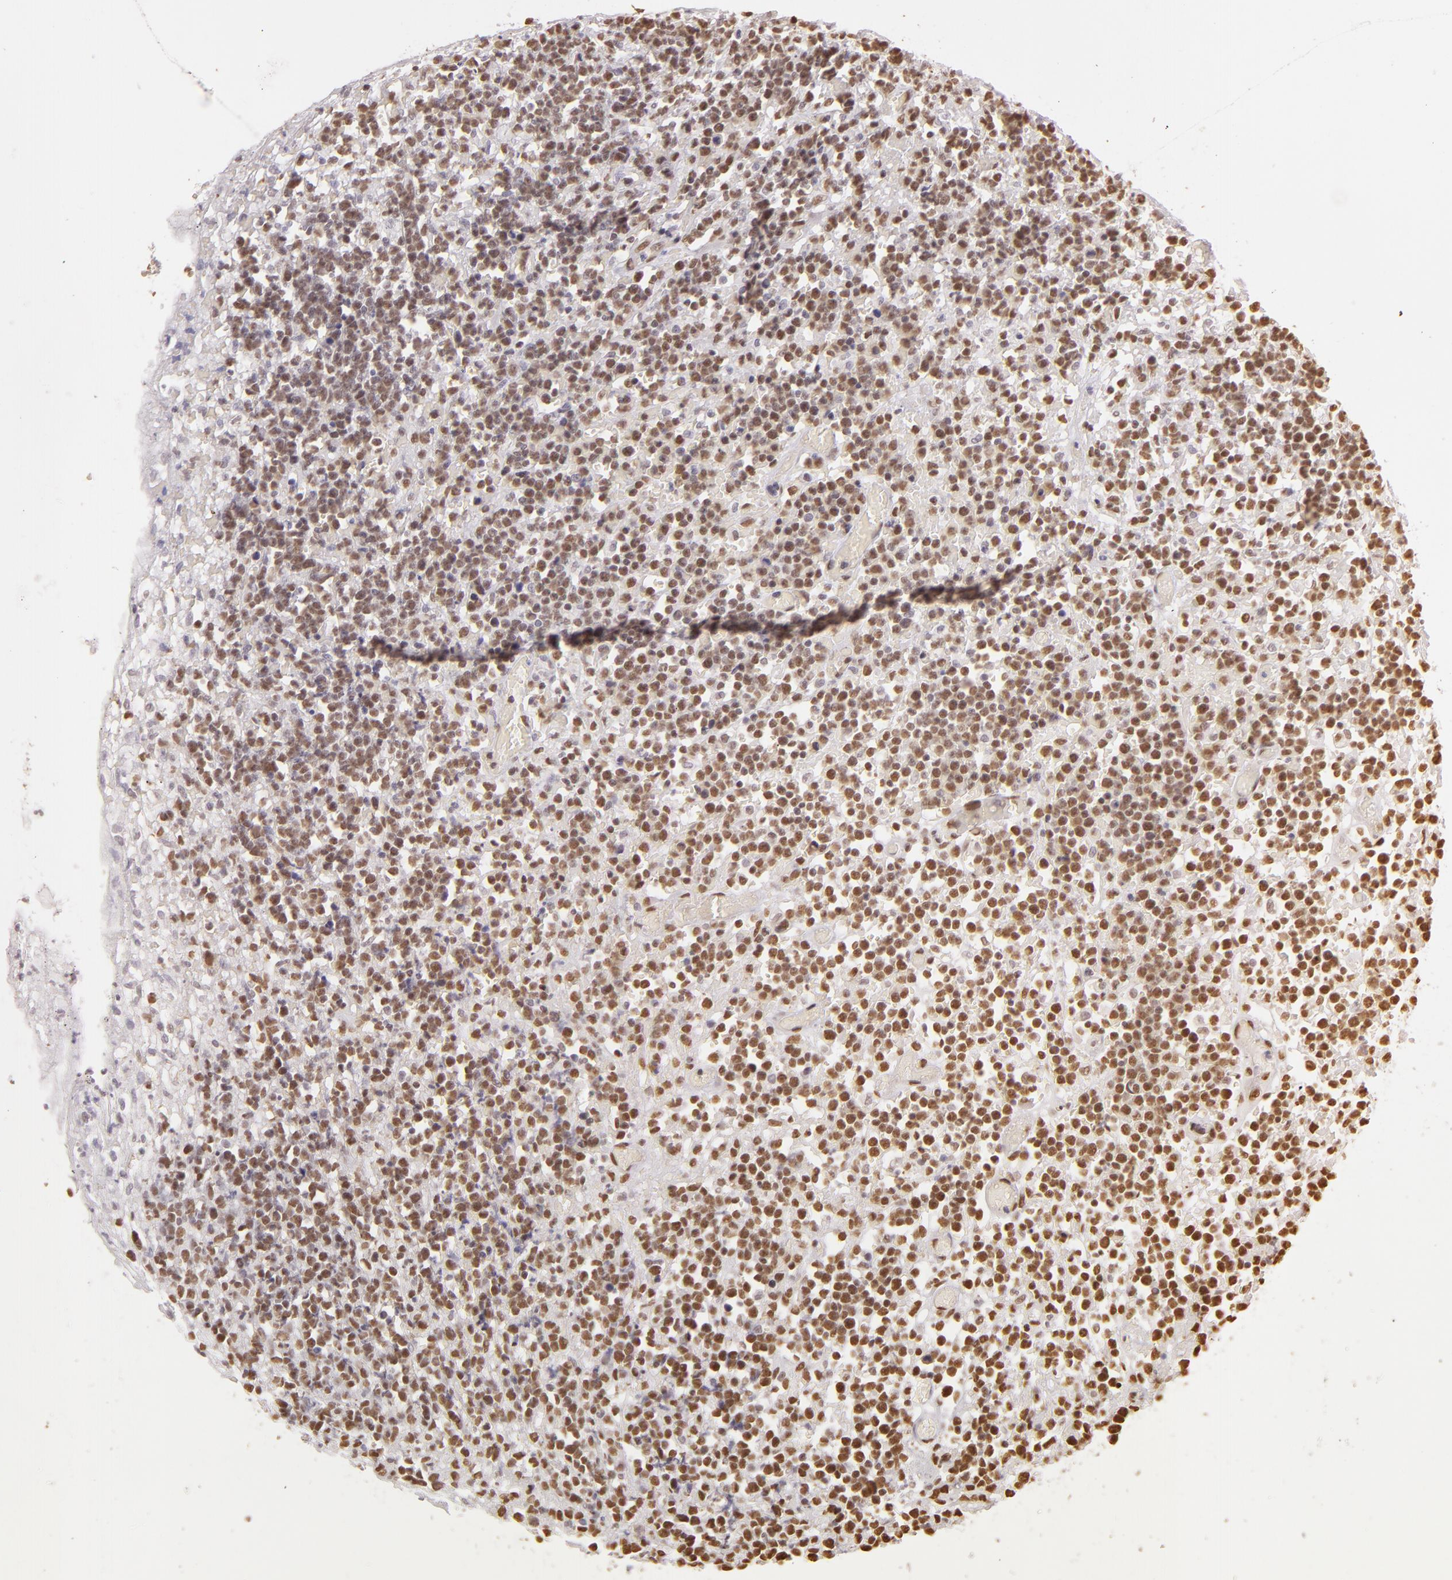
{"staining": {"intensity": "moderate", "quantity": ">75%", "location": "nuclear"}, "tissue": "lymphoma", "cell_type": "Tumor cells", "image_type": "cancer", "snomed": [{"axis": "morphology", "description": "Malignant lymphoma, non-Hodgkin's type, High grade"}, {"axis": "topography", "description": "Colon"}], "caption": "The photomicrograph demonstrates immunohistochemical staining of high-grade malignant lymphoma, non-Hodgkin's type. There is moderate nuclear staining is present in approximately >75% of tumor cells. (IHC, brightfield microscopy, high magnification).", "gene": "PAPOLA", "patient": {"sex": "male", "age": 82}}